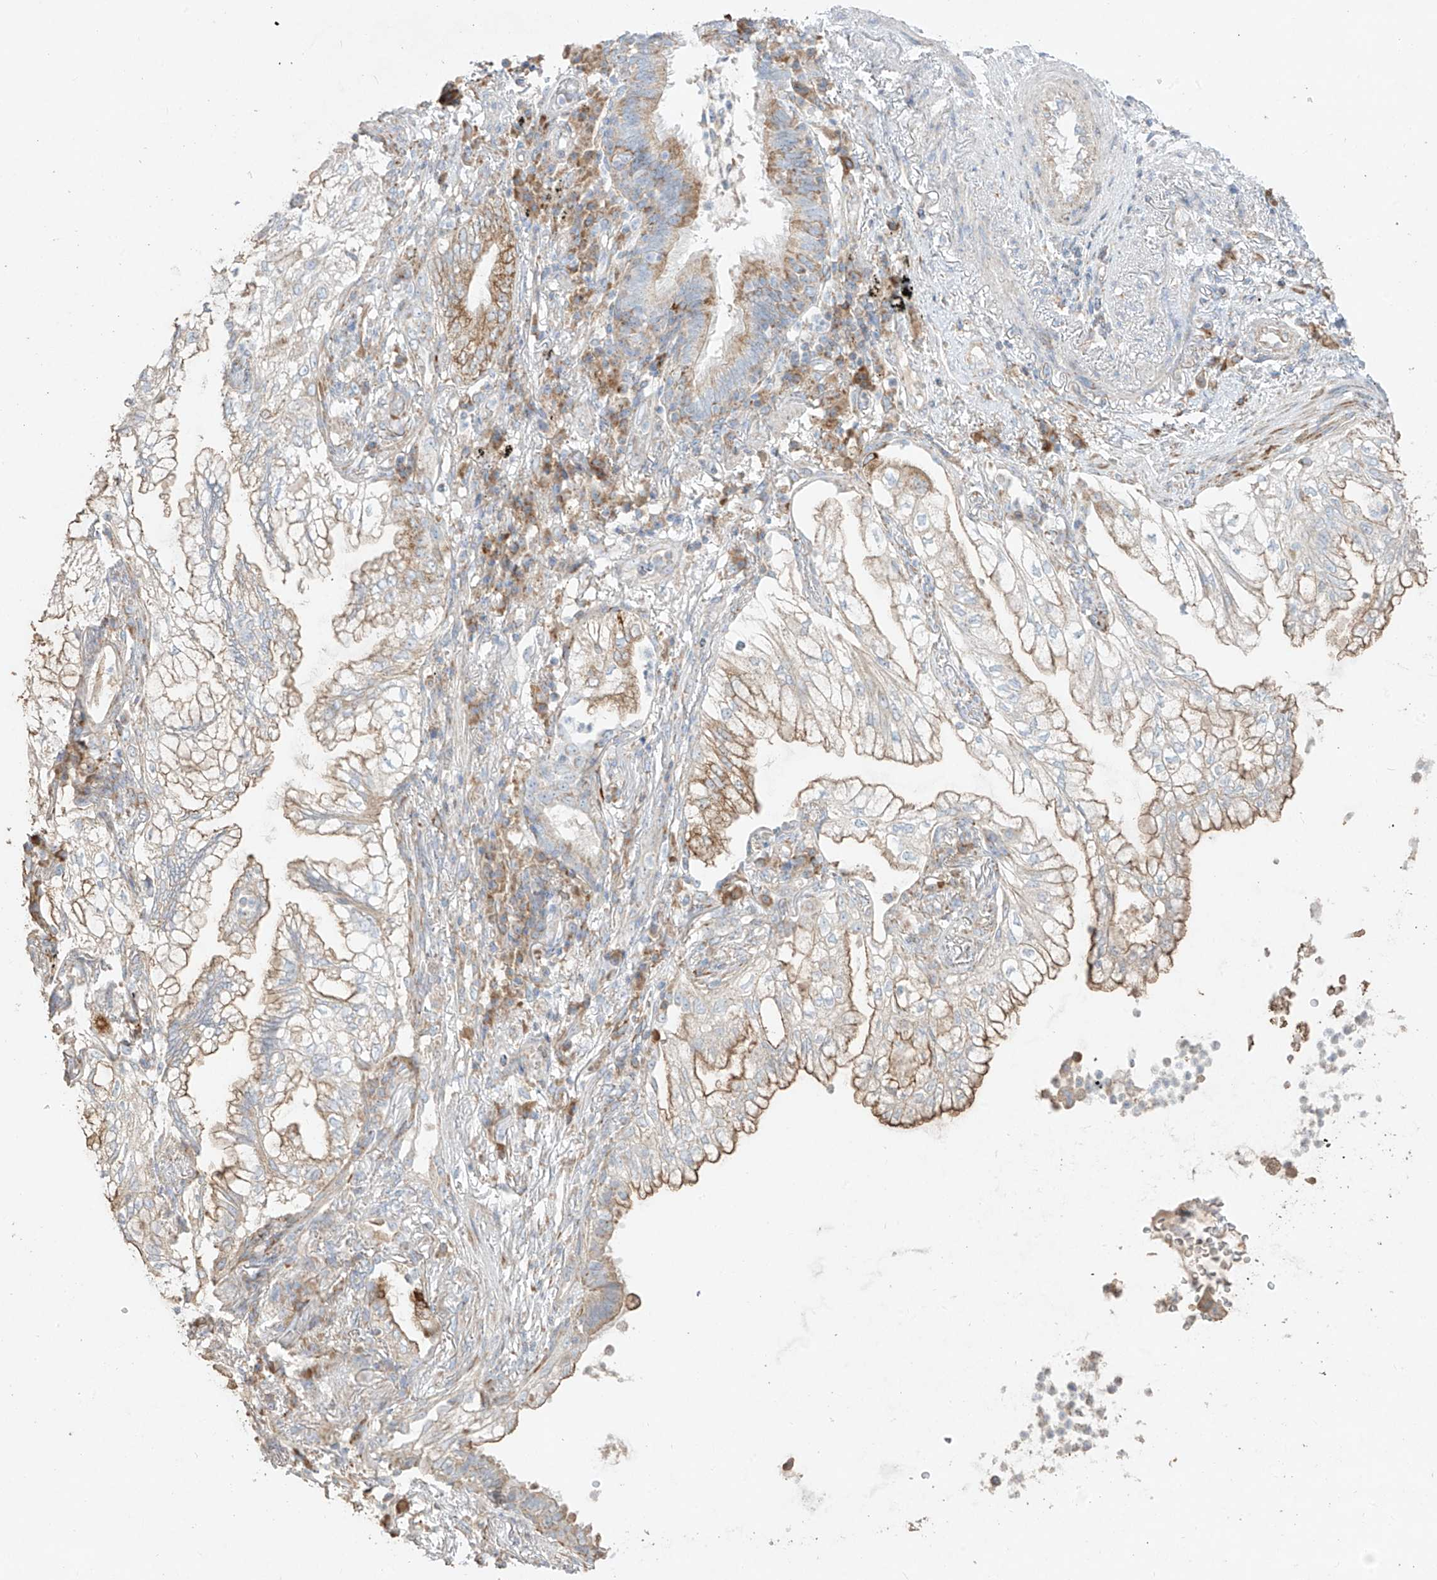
{"staining": {"intensity": "moderate", "quantity": "25%-75%", "location": "cytoplasmic/membranous"}, "tissue": "lung cancer", "cell_type": "Tumor cells", "image_type": "cancer", "snomed": [{"axis": "morphology", "description": "Adenocarcinoma, NOS"}, {"axis": "topography", "description": "Lung"}], "caption": "An image of human lung cancer (adenocarcinoma) stained for a protein demonstrates moderate cytoplasmic/membranous brown staining in tumor cells.", "gene": "COLGALT2", "patient": {"sex": "female", "age": 70}}